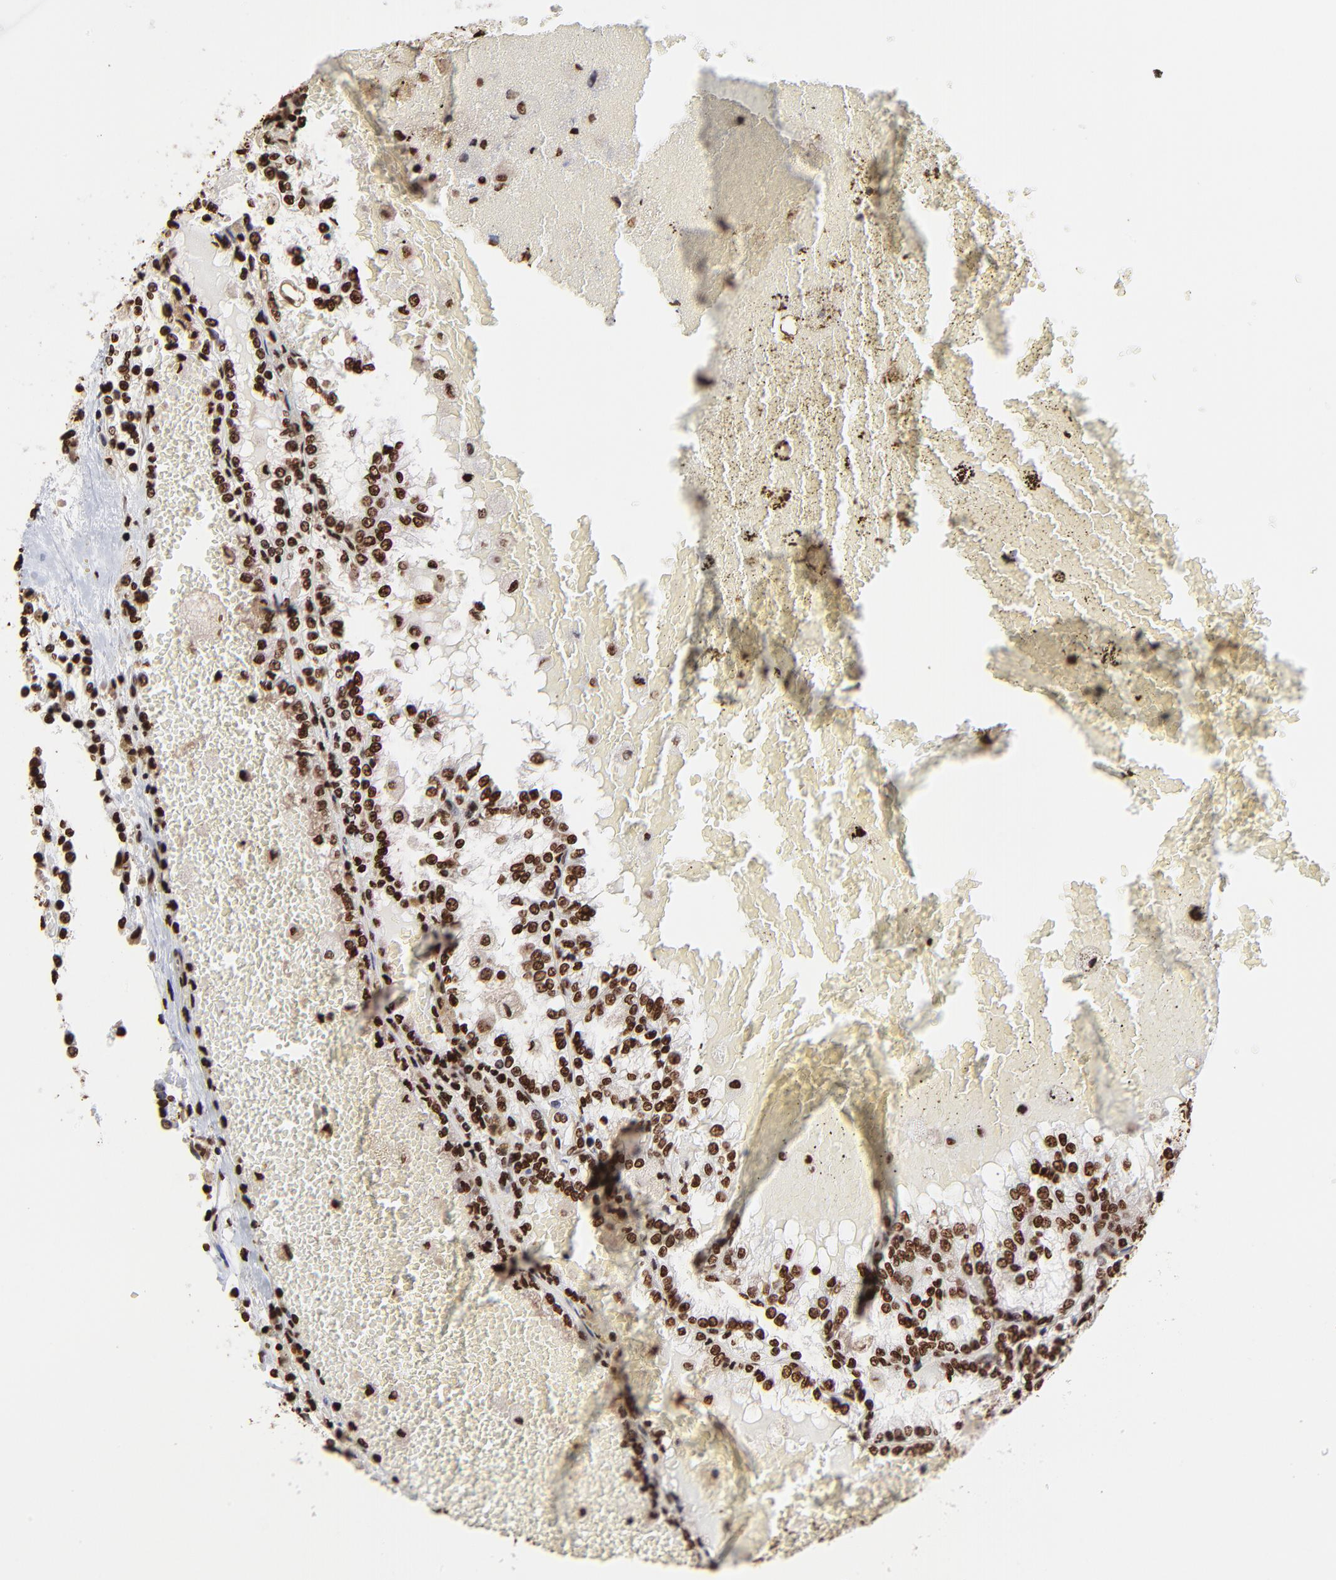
{"staining": {"intensity": "strong", "quantity": ">75%", "location": "nuclear"}, "tissue": "renal cancer", "cell_type": "Tumor cells", "image_type": "cancer", "snomed": [{"axis": "morphology", "description": "Adenocarcinoma, NOS"}, {"axis": "topography", "description": "Kidney"}], "caption": "Human renal cancer (adenocarcinoma) stained with a protein marker displays strong staining in tumor cells.", "gene": "ZNF544", "patient": {"sex": "female", "age": 56}}